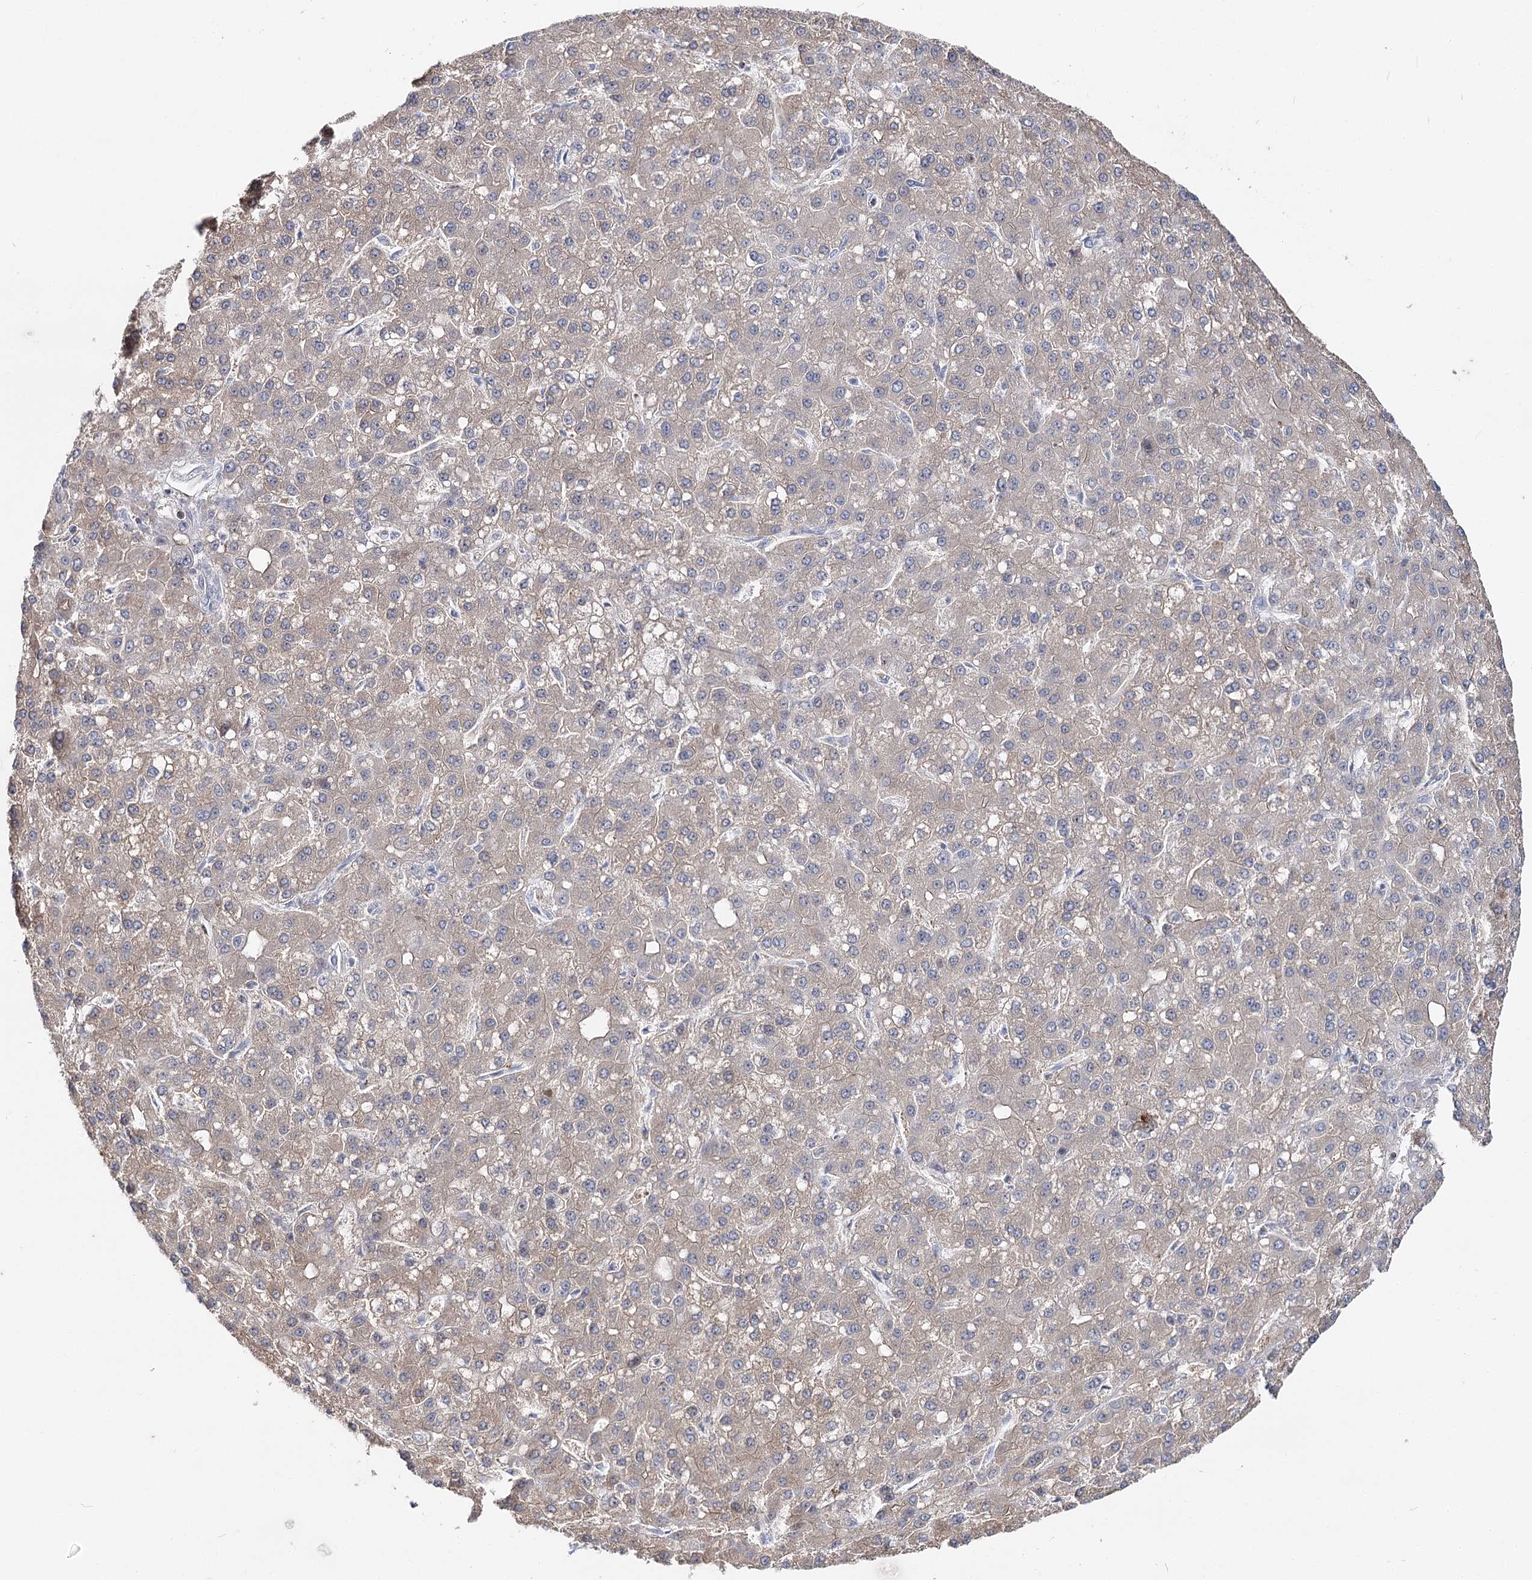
{"staining": {"intensity": "negative", "quantity": "none", "location": "none"}, "tissue": "liver cancer", "cell_type": "Tumor cells", "image_type": "cancer", "snomed": [{"axis": "morphology", "description": "Carcinoma, Hepatocellular, NOS"}, {"axis": "topography", "description": "Liver"}], "caption": "Immunohistochemical staining of liver cancer (hepatocellular carcinoma) exhibits no significant positivity in tumor cells.", "gene": "AGXT2", "patient": {"sex": "male", "age": 67}}